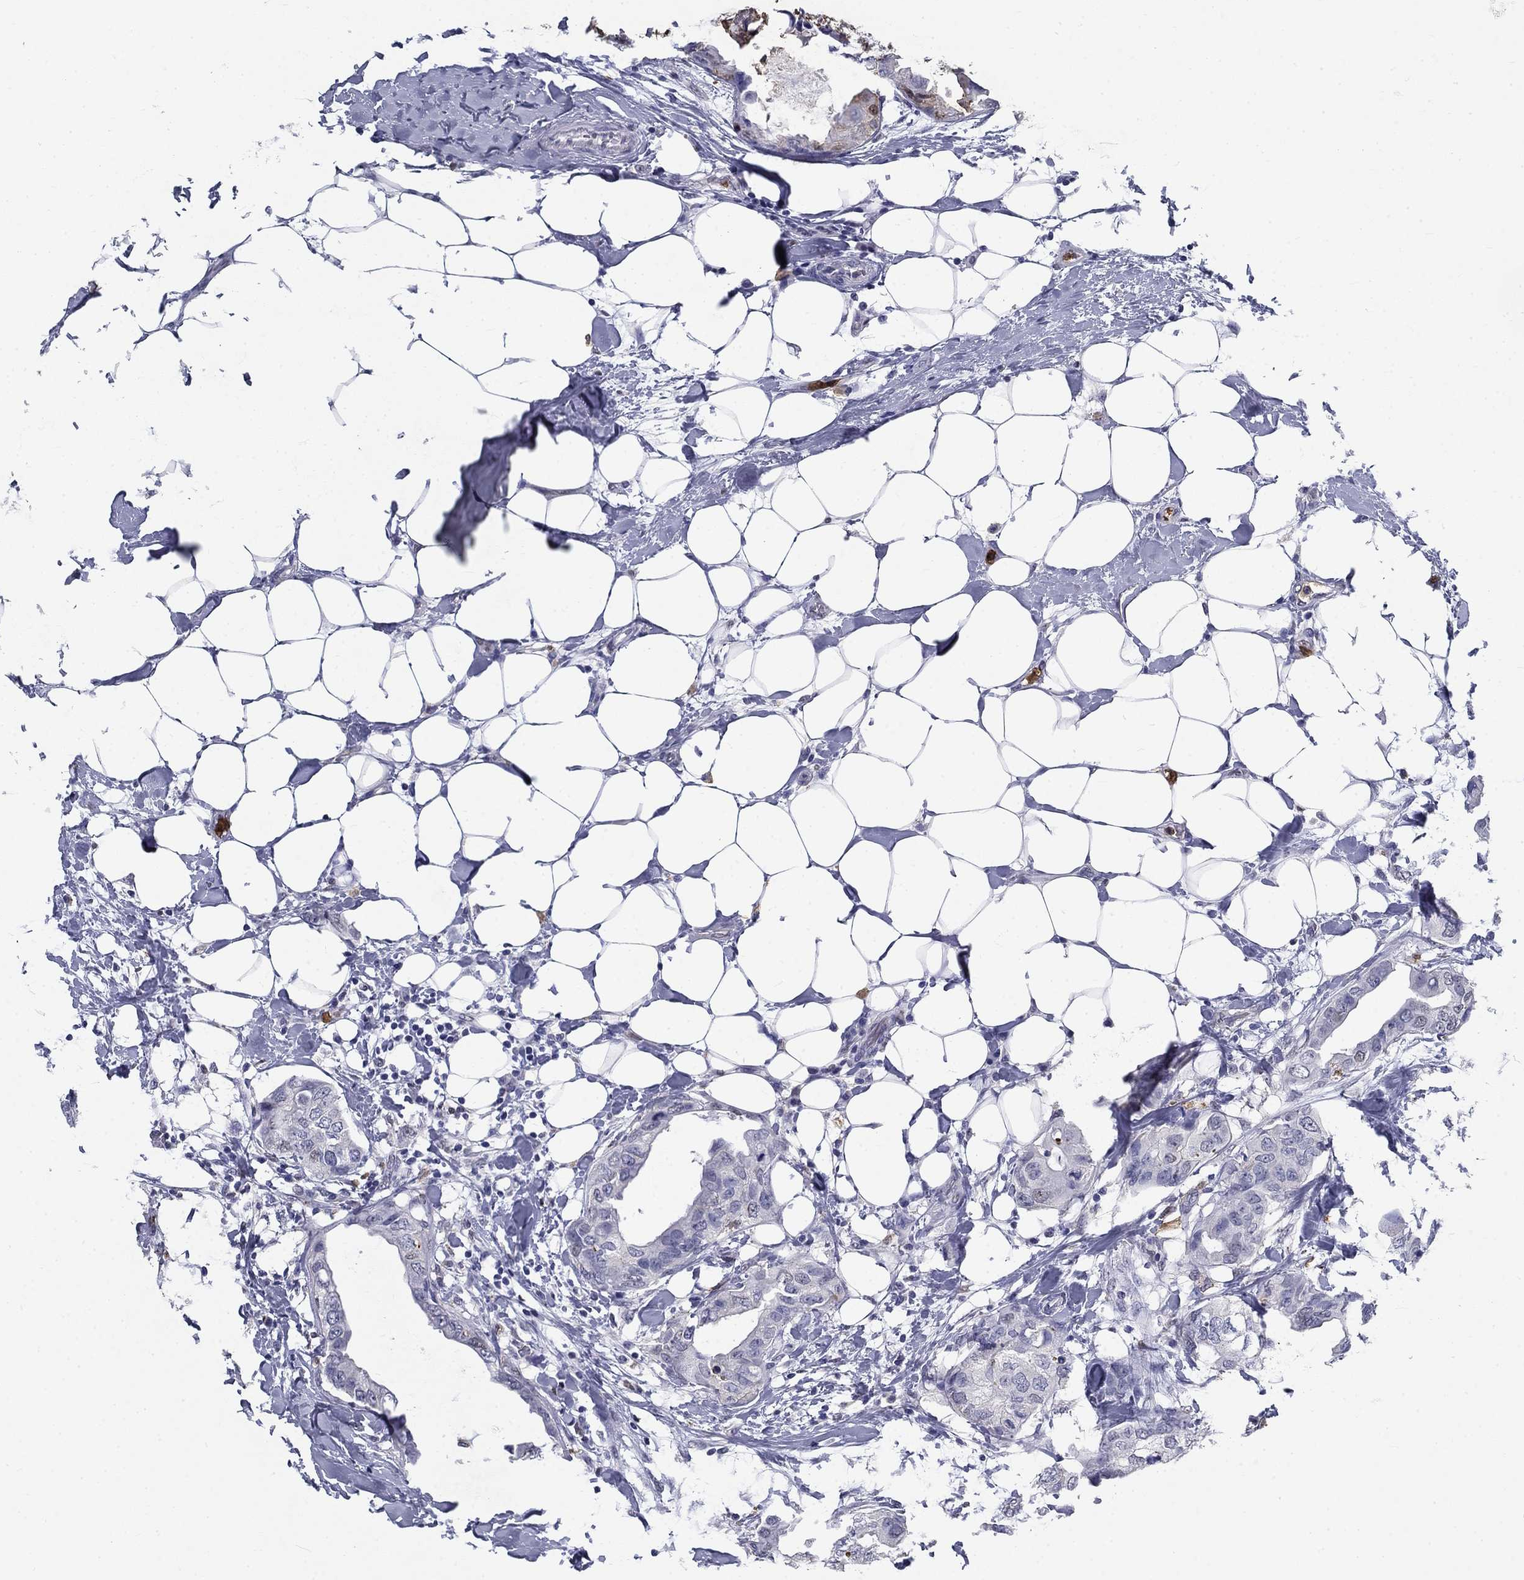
{"staining": {"intensity": "negative", "quantity": "none", "location": "none"}, "tissue": "breast cancer", "cell_type": "Tumor cells", "image_type": "cancer", "snomed": [{"axis": "morphology", "description": "Normal tissue, NOS"}, {"axis": "morphology", "description": "Duct carcinoma"}, {"axis": "topography", "description": "Breast"}], "caption": "Tumor cells show no significant positivity in breast intraductal carcinoma.", "gene": "IGSF8", "patient": {"sex": "female", "age": 40}}